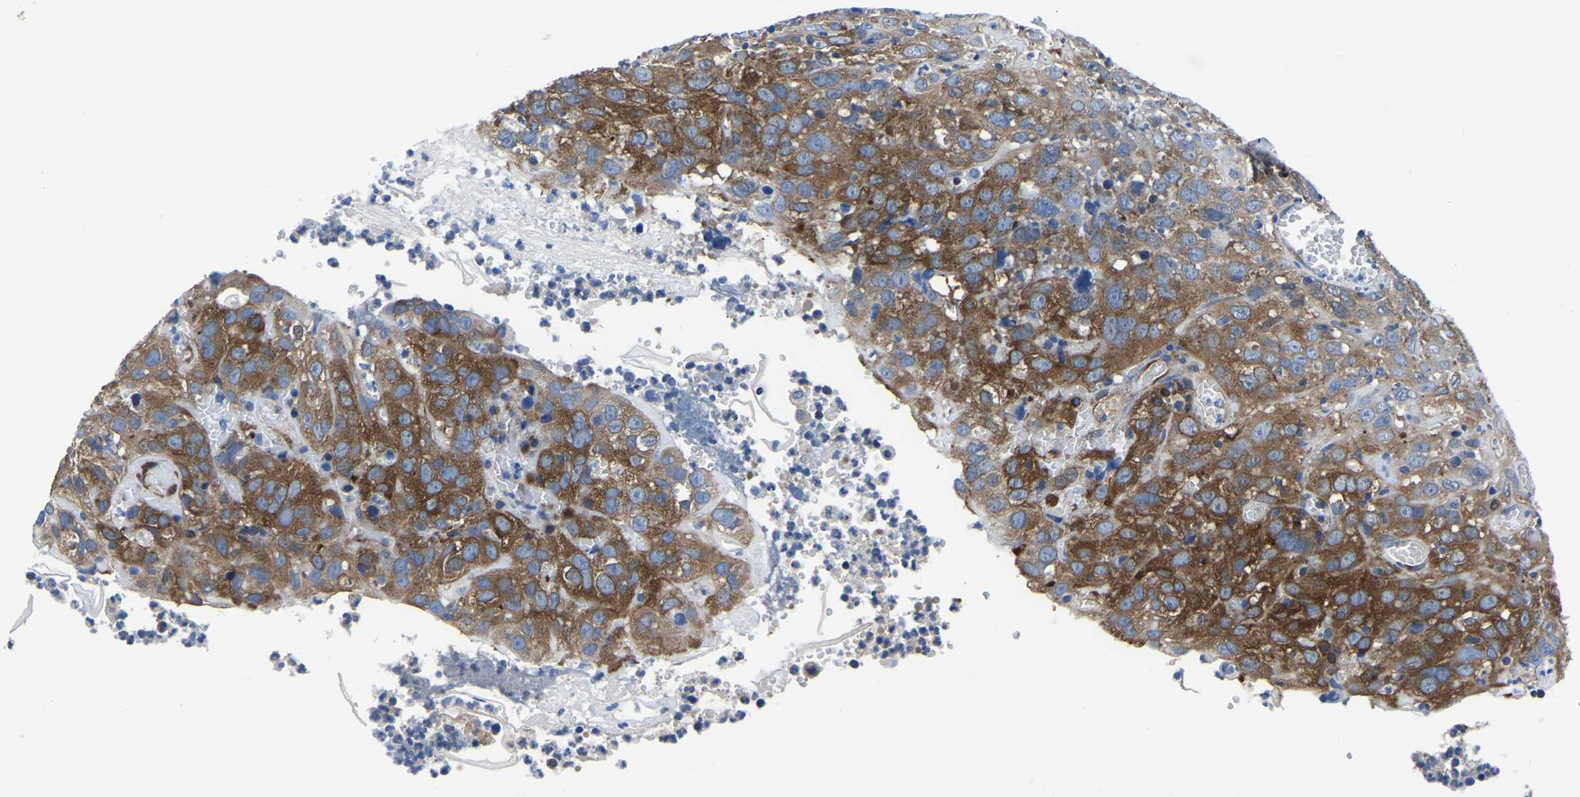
{"staining": {"intensity": "strong", "quantity": "25%-75%", "location": "cytoplasmic/membranous"}, "tissue": "cervical cancer", "cell_type": "Tumor cells", "image_type": "cancer", "snomed": [{"axis": "morphology", "description": "Squamous cell carcinoma, NOS"}, {"axis": "topography", "description": "Cervix"}], "caption": "IHC (DAB) staining of squamous cell carcinoma (cervical) exhibits strong cytoplasmic/membranous protein staining in about 25%-75% of tumor cells.", "gene": "TFG", "patient": {"sex": "female", "age": 32}}